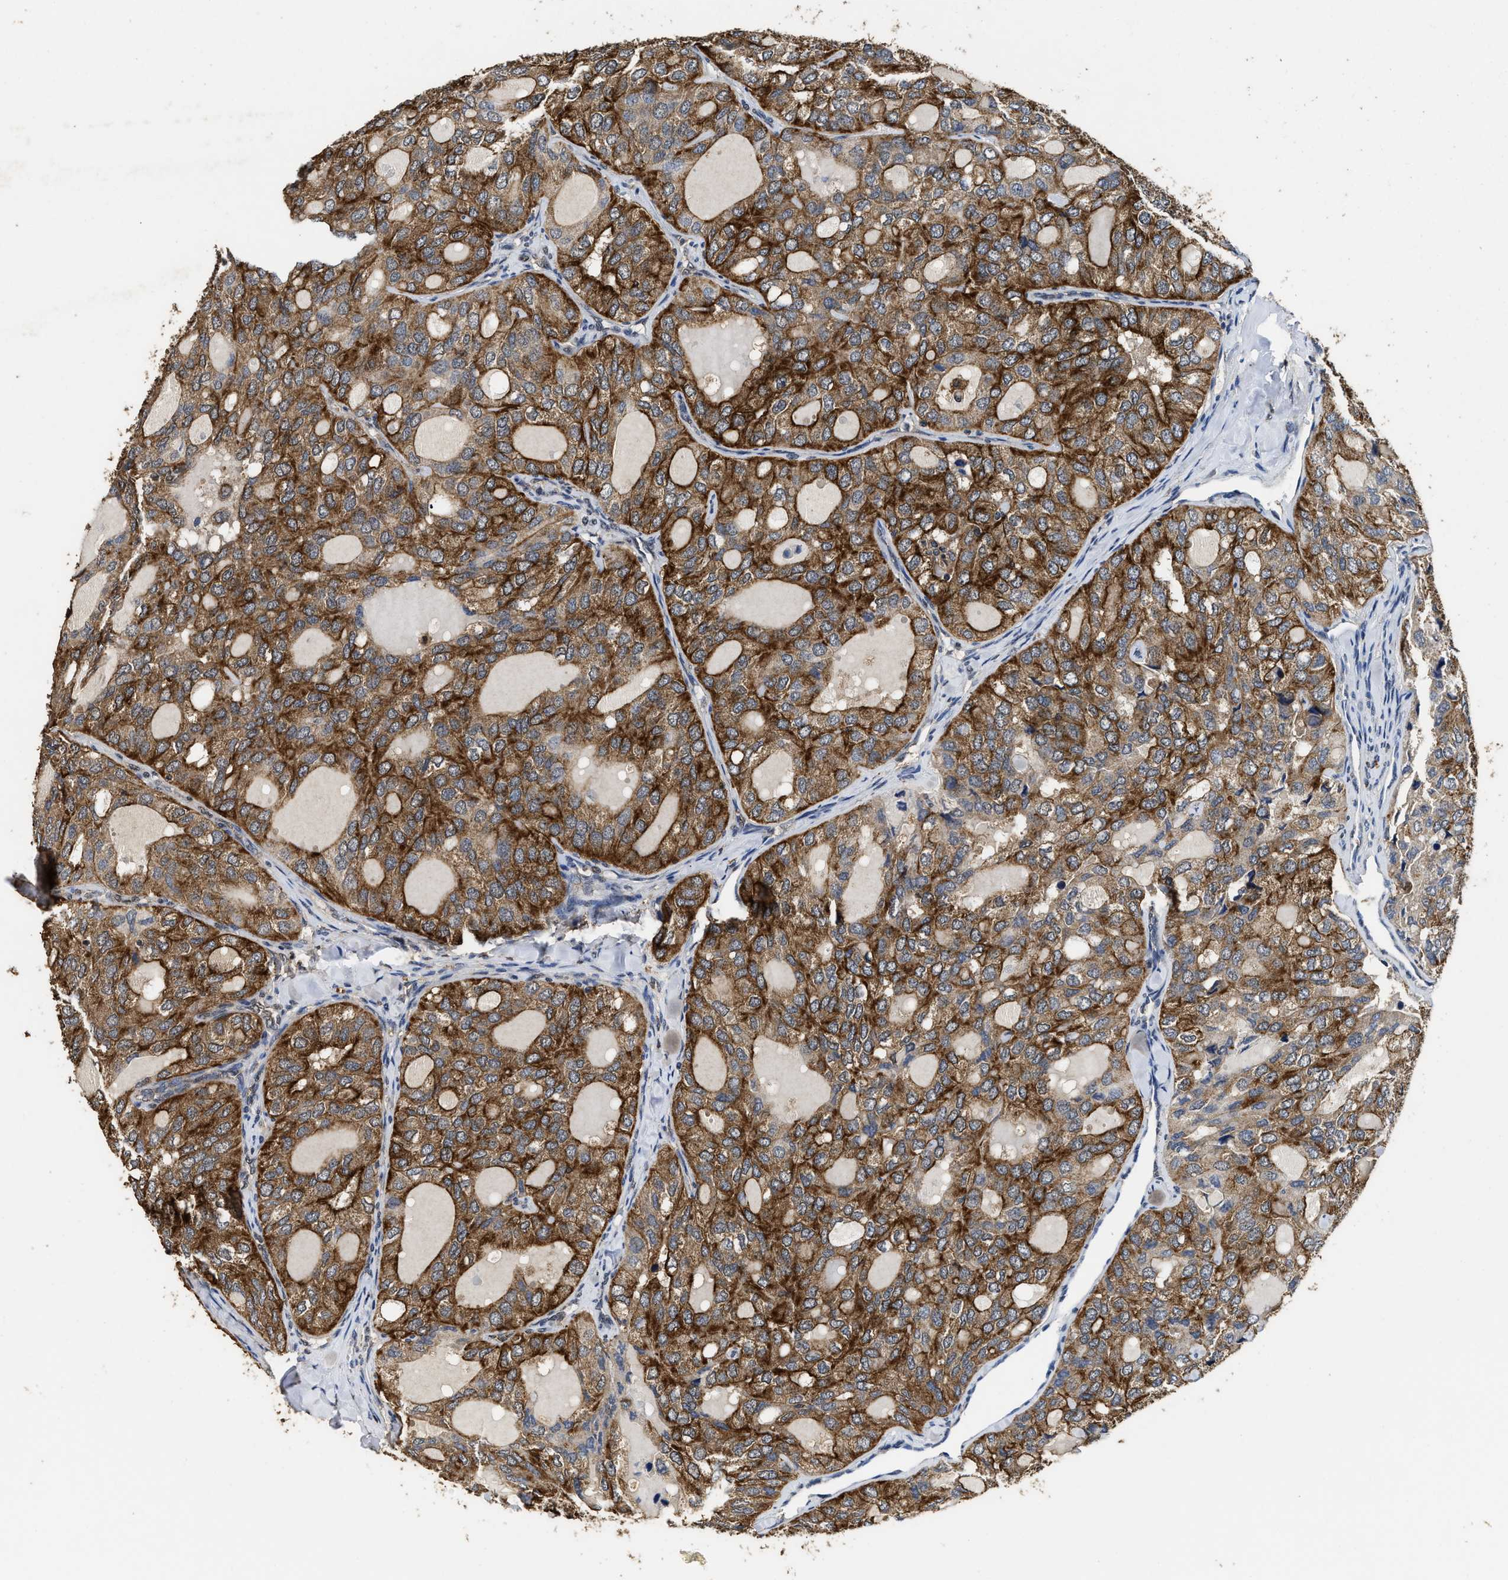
{"staining": {"intensity": "strong", "quantity": ">75%", "location": "cytoplasmic/membranous"}, "tissue": "thyroid cancer", "cell_type": "Tumor cells", "image_type": "cancer", "snomed": [{"axis": "morphology", "description": "Follicular adenoma carcinoma, NOS"}, {"axis": "topography", "description": "Thyroid gland"}], "caption": "The micrograph shows immunohistochemical staining of thyroid cancer (follicular adenoma carcinoma). There is strong cytoplasmic/membranous expression is present in approximately >75% of tumor cells.", "gene": "CTNNA1", "patient": {"sex": "male", "age": 75}}